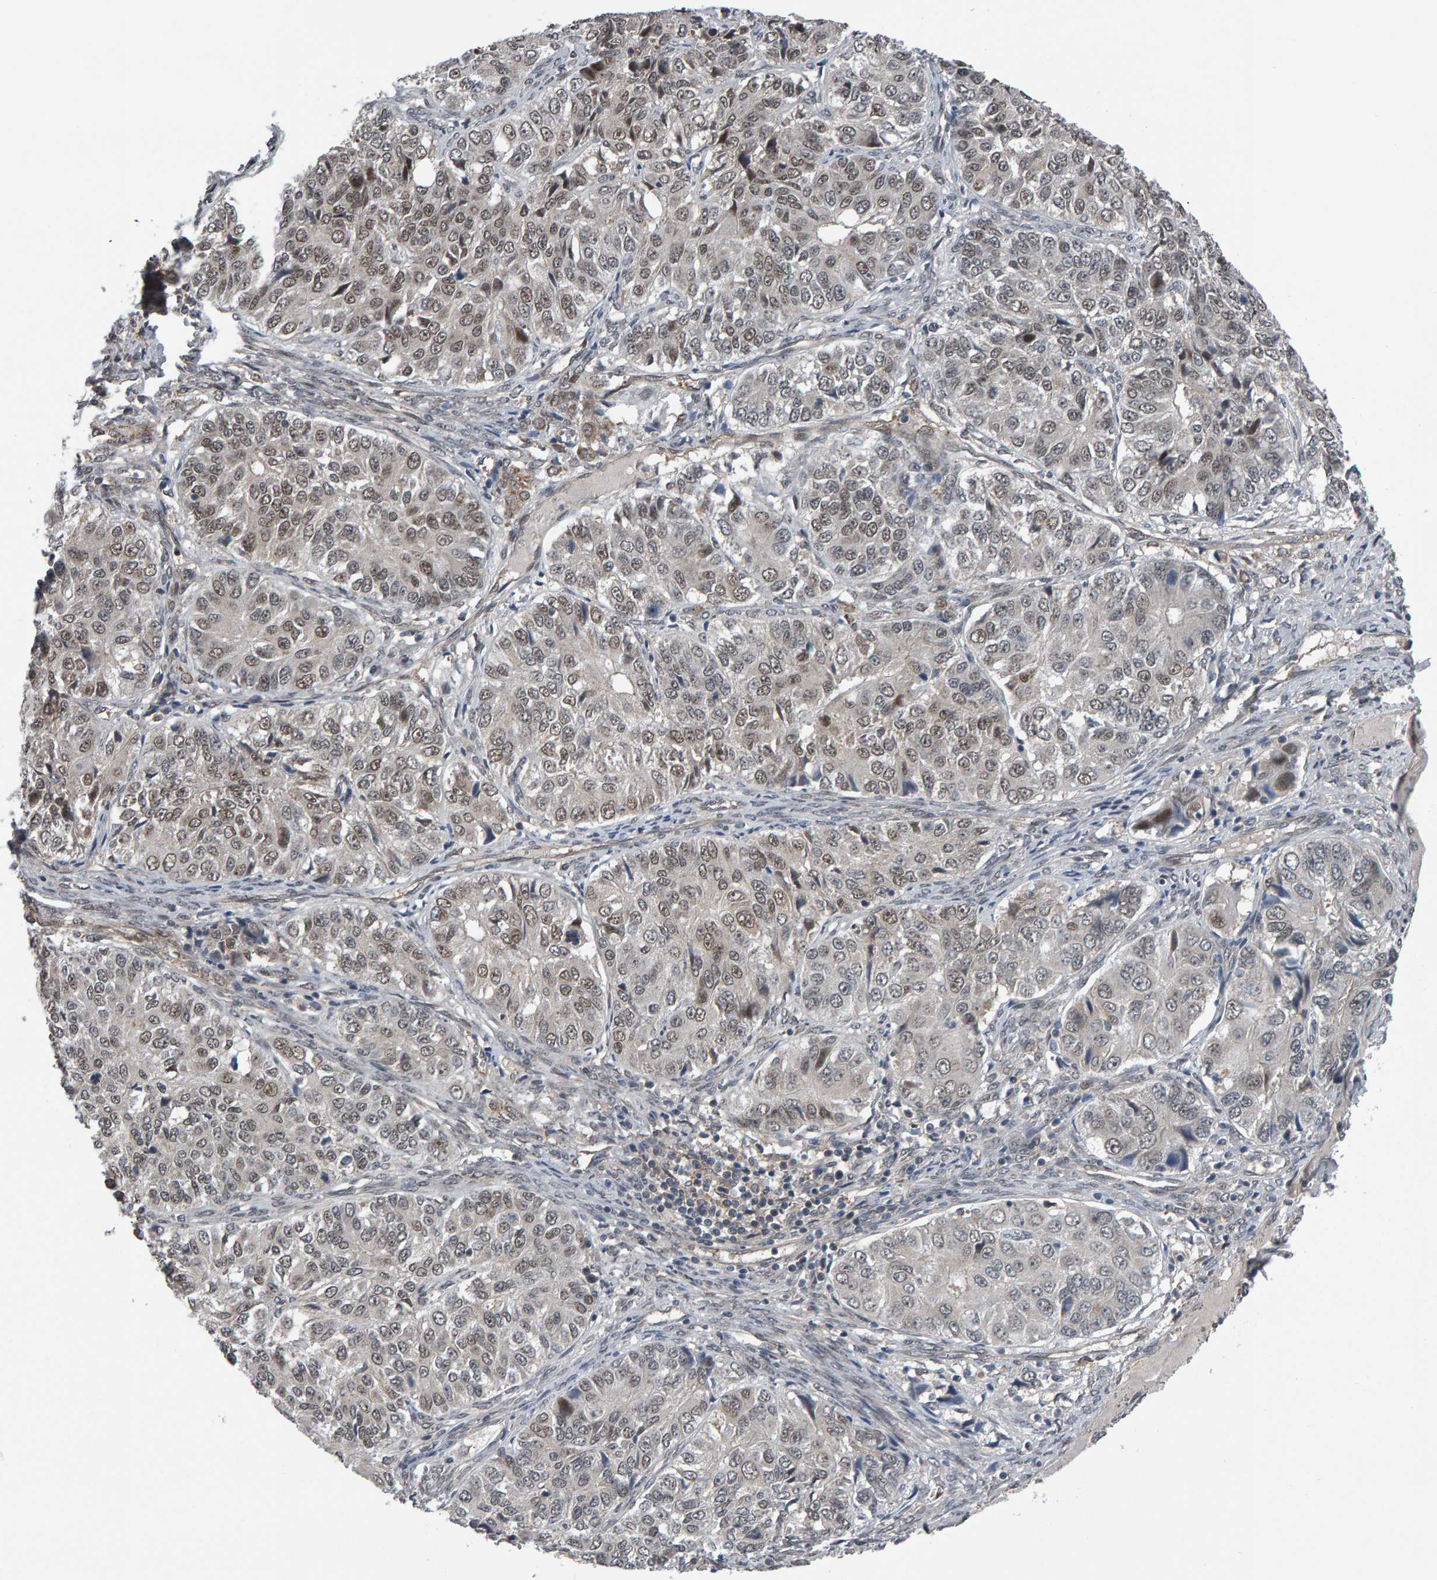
{"staining": {"intensity": "negative", "quantity": "none", "location": "none"}, "tissue": "ovarian cancer", "cell_type": "Tumor cells", "image_type": "cancer", "snomed": [{"axis": "morphology", "description": "Carcinoma, endometroid"}, {"axis": "topography", "description": "Ovary"}], "caption": "Tumor cells show no significant protein positivity in ovarian cancer.", "gene": "COASY", "patient": {"sex": "female", "age": 51}}